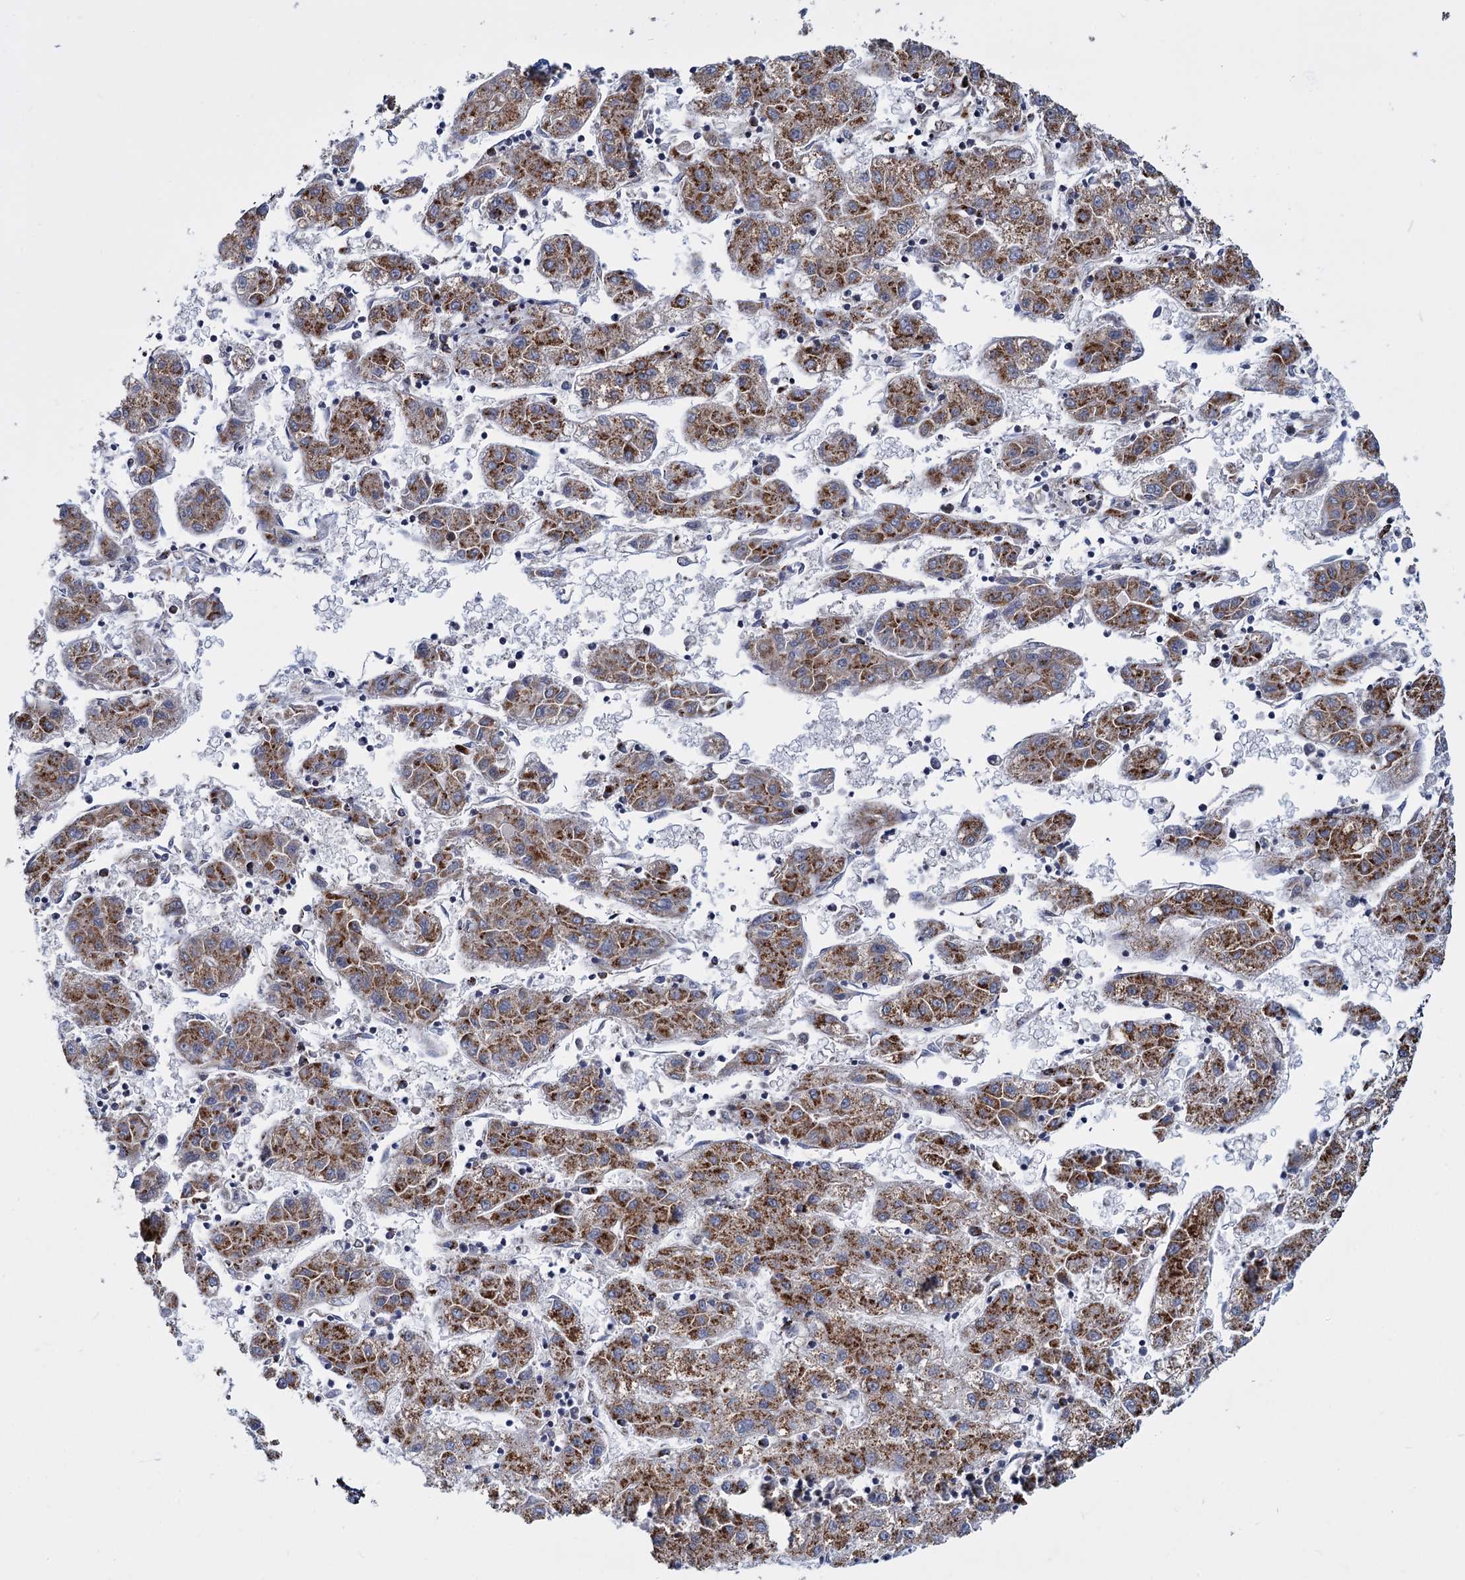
{"staining": {"intensity": "strong", "quantity": ">75%", "location": "cytoplasmic/membranous"}, "tissue": "liver cancer", "cell_type": "Tumor cells", "image_type": "cancer", "snomed": [{"axis": "morphology", "description": "Carcinoma, Hepatocellular, NOS"}, {"axis": "topography", "description": "Liver"}], "caption": "Immunohistochemical staining of liver cancer (hepatocellular carcinoma) shows high levels of strong cytoplasmic/membranous staining in approximately >75% of tumor cells.", "gene": "SUPT20H", "patient": {"sex": "male", "age": 72}}